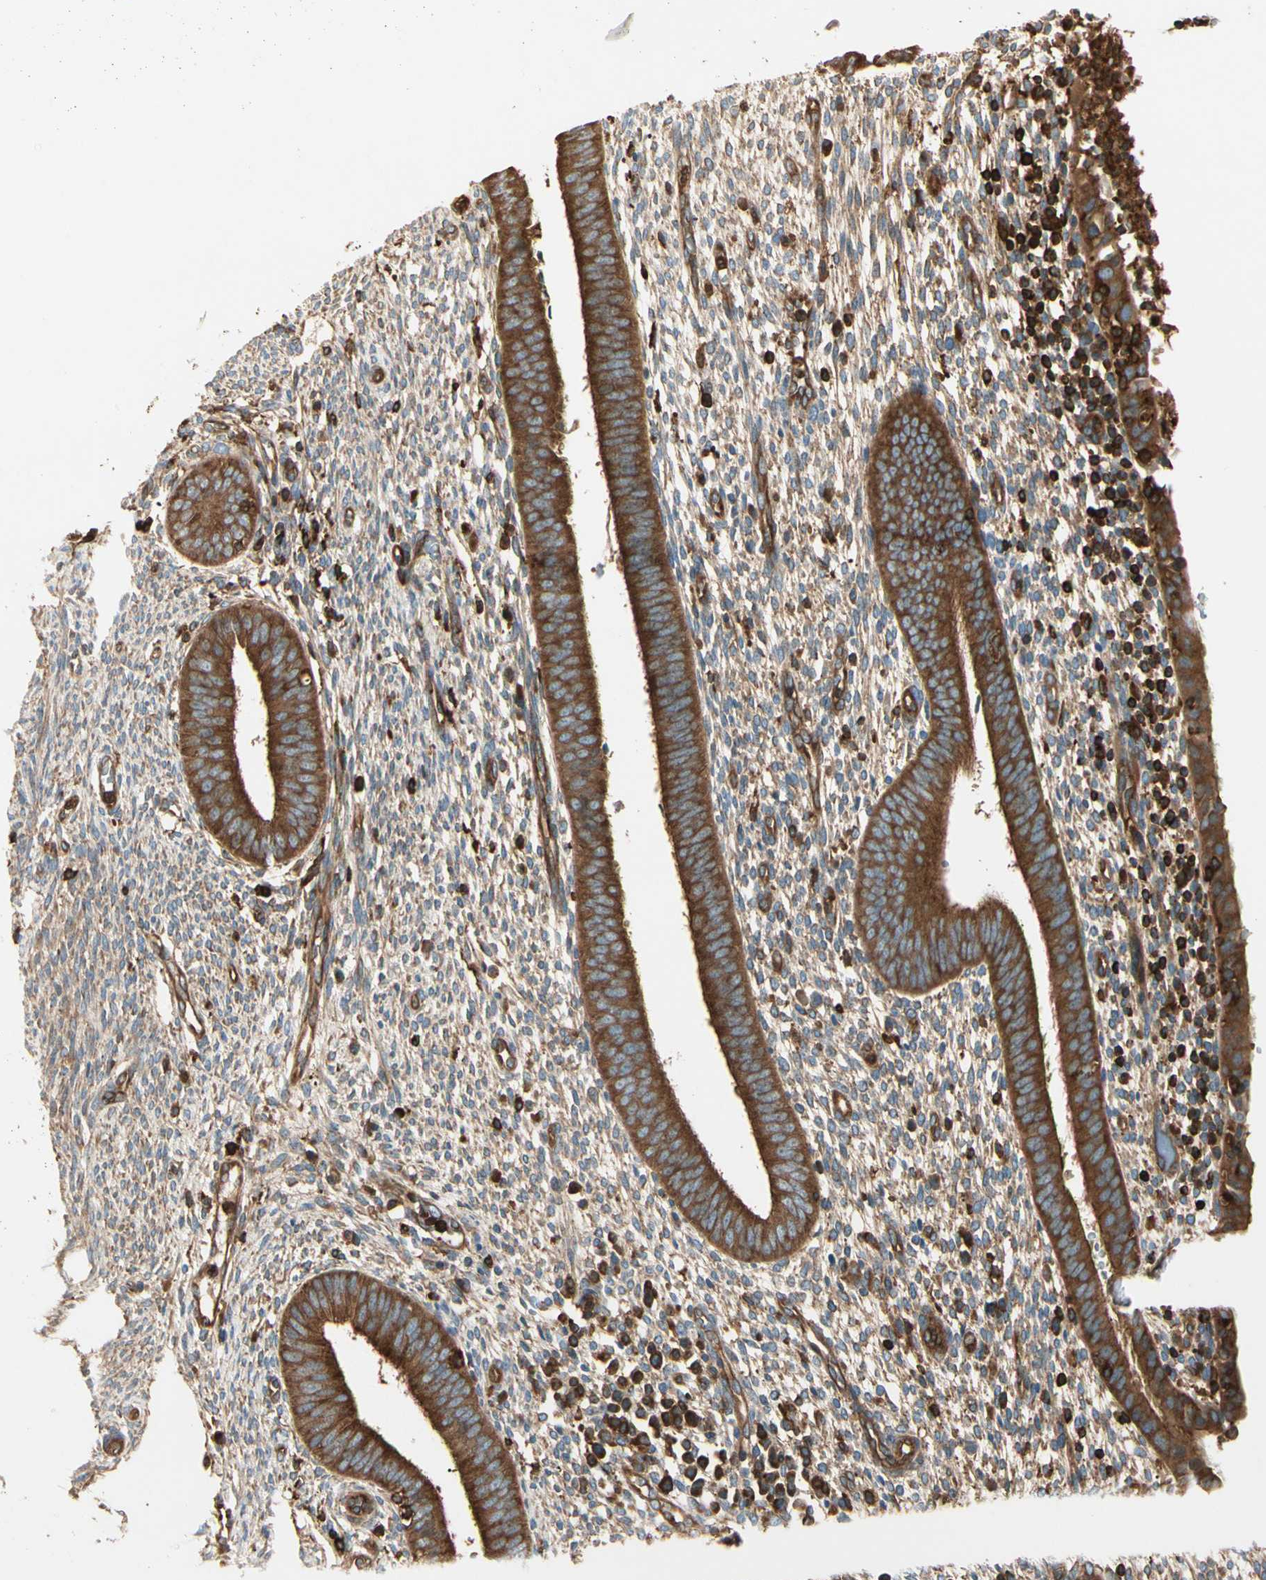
{"staining": {"intensity": "strong", "quantity": ">75%", "location": "cytoplasmic/membranous"}, "tissue": "endometrium", "cell_type": "Cells in endometrial stroma", "image_type": "normal", "snomed": [{"axis": "morphology", "description": "Normal tissue, NOS"}, {"axis": "topography", "description": "Endometrium"}], "caption": "A histopathology image showing strong cytoplasmic/membranous expression in approximately >75% of cells in endometrial stroma in benign endometrium, as visualized by brown immunohistochemical staining.", "gene": "ARPC2", "patient": {"sex": "female", "age": 35}}